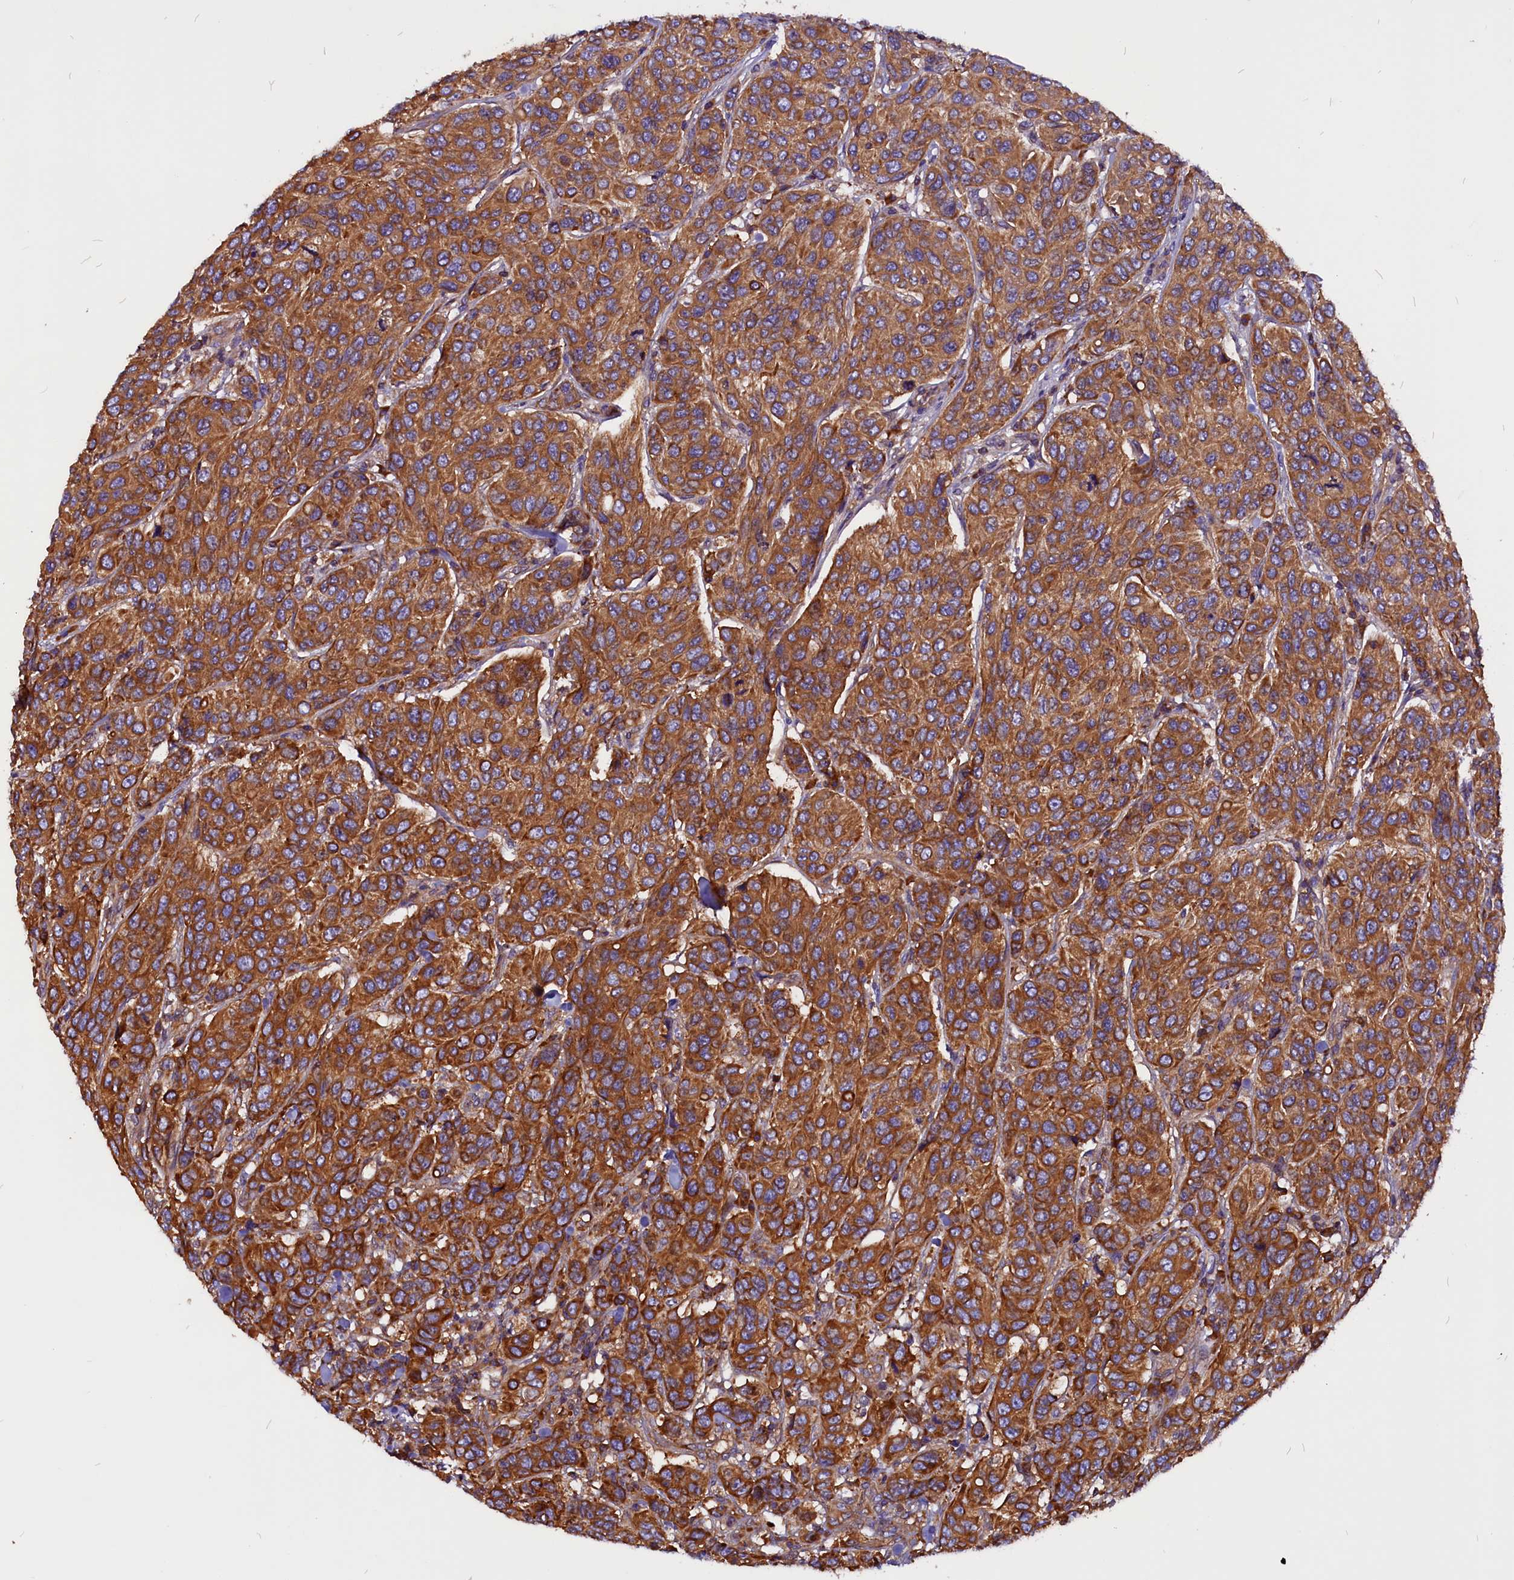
{"staining": {"intensity": "strong", "quantity": ">75%", "location": "cytoplasmic/membranous"}, "tissue": "breast cancer", "cell_type": "Tumor cells", "image_type": "cancer", "snomed": [{"axis": "morphology", "description": "Duct carcinoma"}, {"axis": "topography", "description": "Breast"}], "caption": "Immunohistochemical staining of human breast cancer reveals high levels of strong cytoplasmic/membranous protein expression in about >75% of tumor cells.", "gene": "EIF3G", "patient": {"sex": "female", "age": 55}}